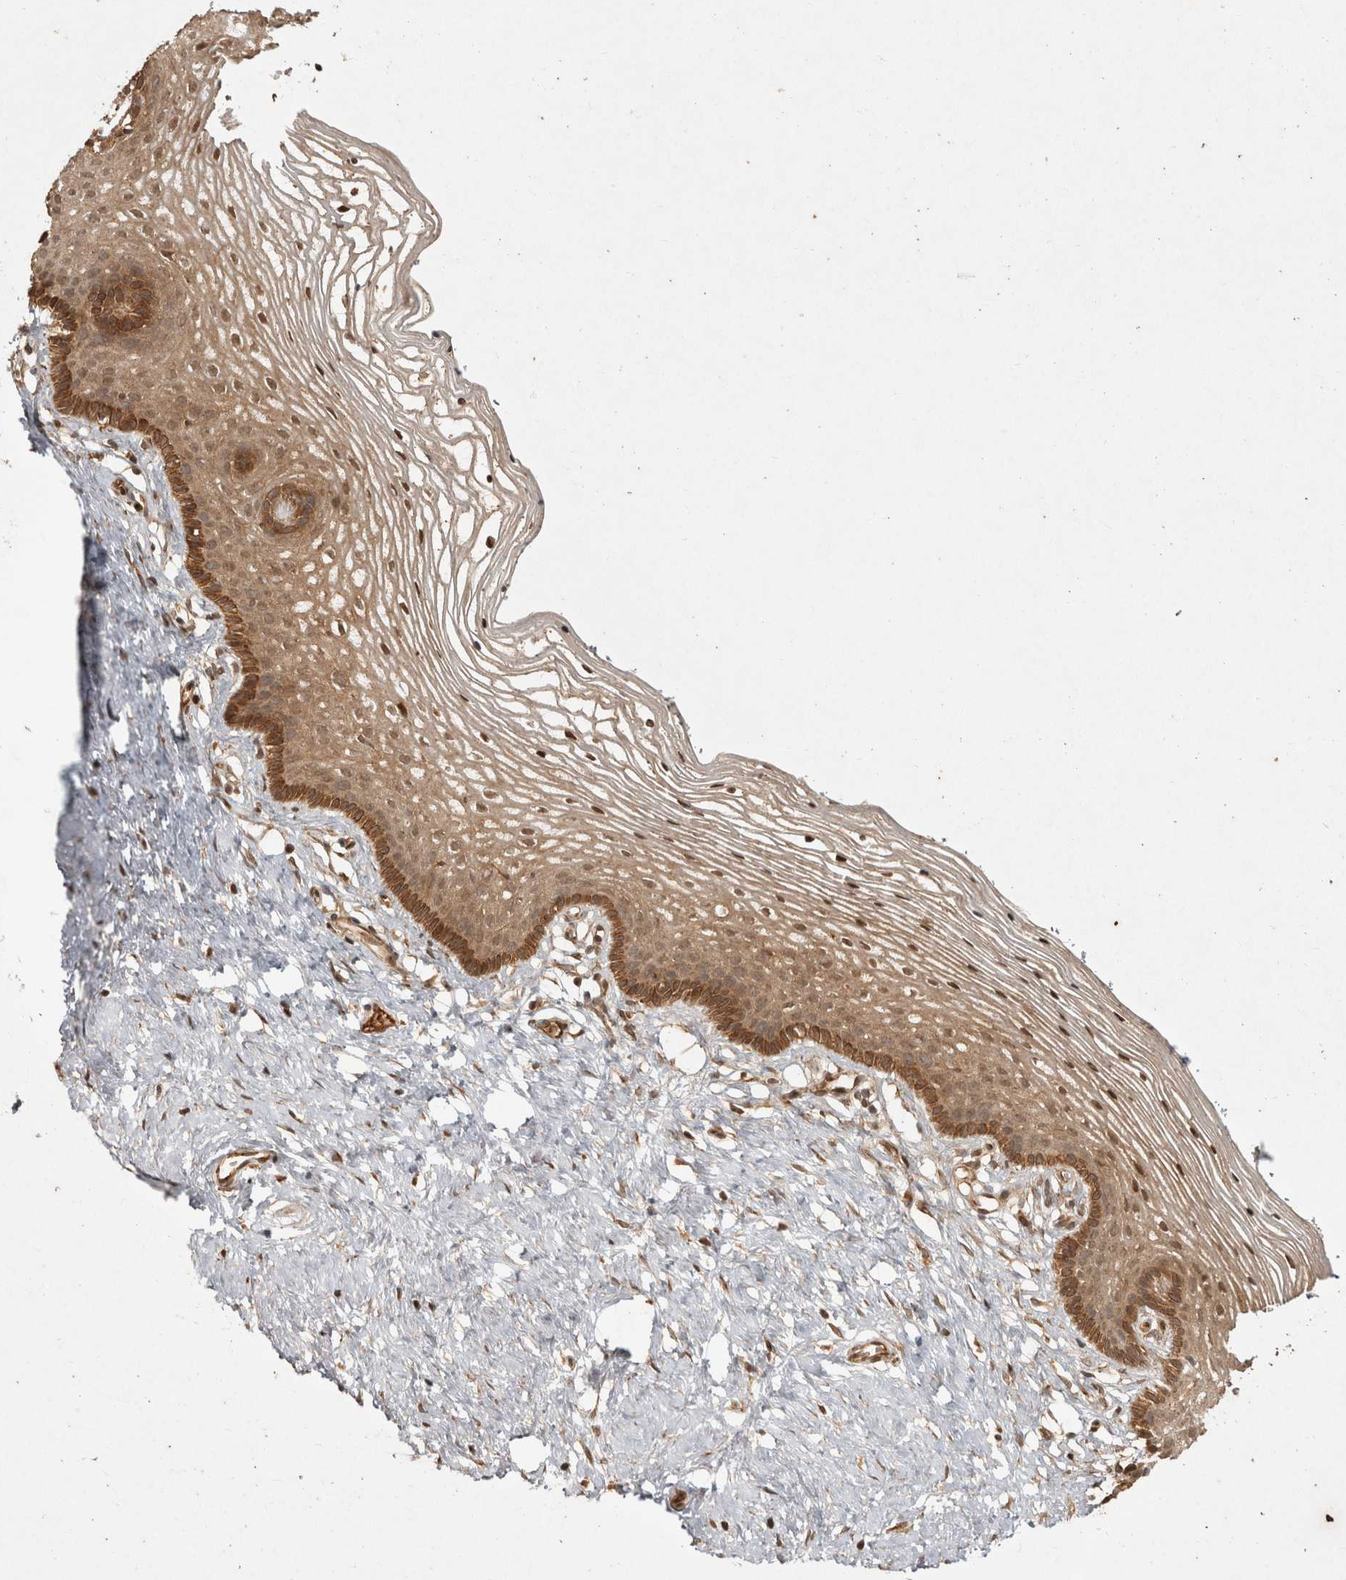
{"staining": {"intensity": "moderate", "quantity": "25%-75%", "location": "cytoplasmic/membranous"}, "tissue": "vagina", "cell_type": "Squamous epithelial cells", "image_type": "normal", "snomed": [{"axis": "morphology", "description": "Normal tissue, NOS"}, {"axis": "topography", "description": "Vagina"}], "caption": "DAB (3,3'-diaminobenzidine) immunohistochemical staining of benign human vagina exhibits moderate cytoplasmic/membranous protein staining in about 25%-75% of squamous epithelial cells.", "gene": "CAMSAP2", "patient": {"sex": "female", "age": 32}}